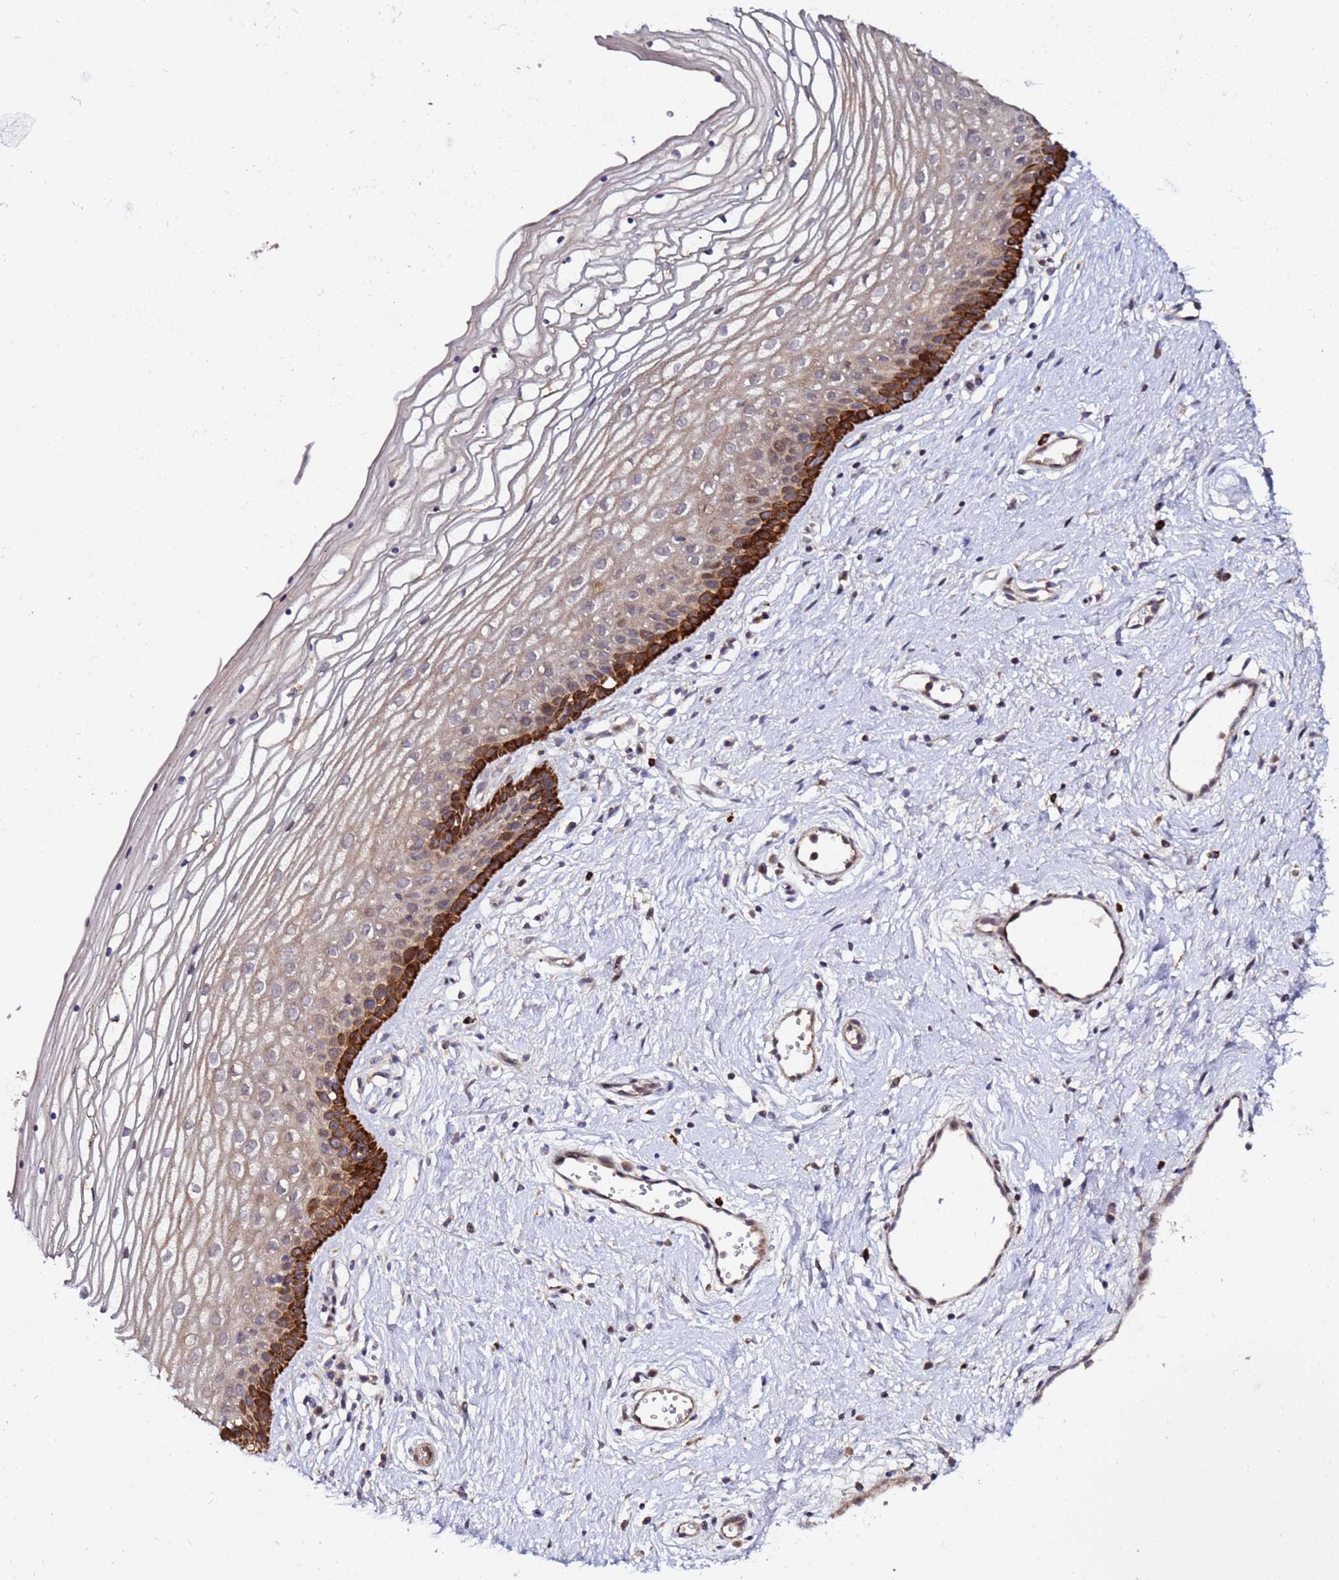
{"staining": {"intensity": "strong", "quantity": "<25%", "location": "cytoplasmic/membranous"}, "tissue": "vagina", "cell_type": "Squamous epithelial cells", "image_type": "normal", "snomed": [{"axis": "morphology", "description": "Normal tissue, NOS"}, {"axis": "topography", "description": "Vagina"}], "caption": "Squamous epithelial cells show medium levels of strong cytoplasmic/membranous expression in approximately <25% of cells in benign human vagina. (DAB (3,3'-diaminobenzidine) = brown stain, brightfield microscopy at high magnification).", "gene": "PLXDC2", "patient": {"sex": "female", "age": 46}}